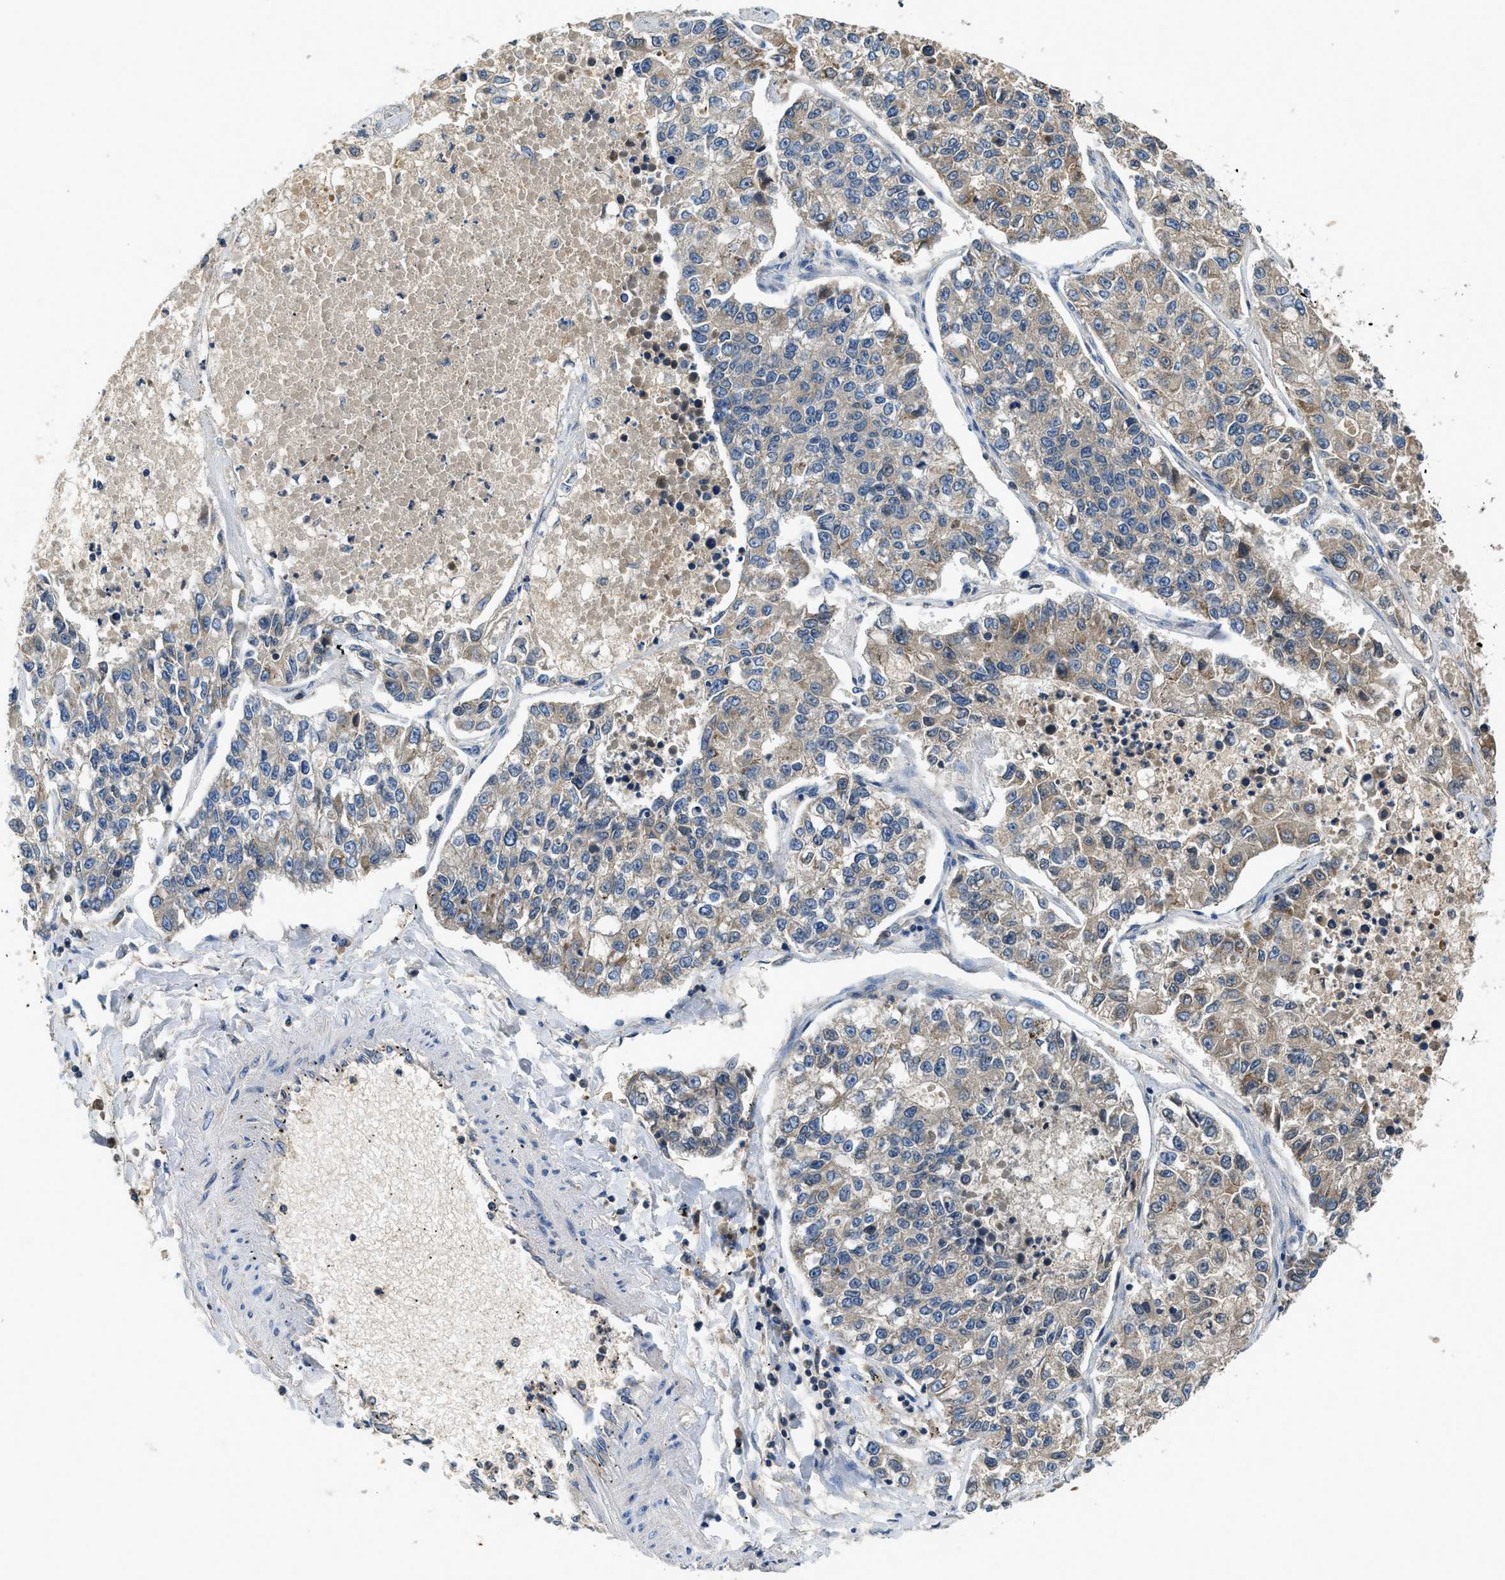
{"staining": {"intensity": "weak", "quantity": "25%-75%", "location": "cytoplasmic/membranous"}, "tissue": "lung cancer", "cell_type": "Tumor cells", "image_type": "cancer", "snomed": [{"axis": "morphology", "description": "Adenocarcinoma, NOS"}, {"axis": "topography", "description": "Lung"}], "caption": "Immunohistochemistry (IHC) staining of lung adenocarcinoma, which demonstrates low levels of weak cytoplasmic/membranous staining in about 25%-75% of tumor cells indicating weak cytoplasmic/membranous protein positivity. The staining was performed using DAB (brown) for protein detection and nuclei were counterstained in hematoxylin (blue).", "gene": "PAFAH2", "patient": {"sex": "male", "age": 49}}